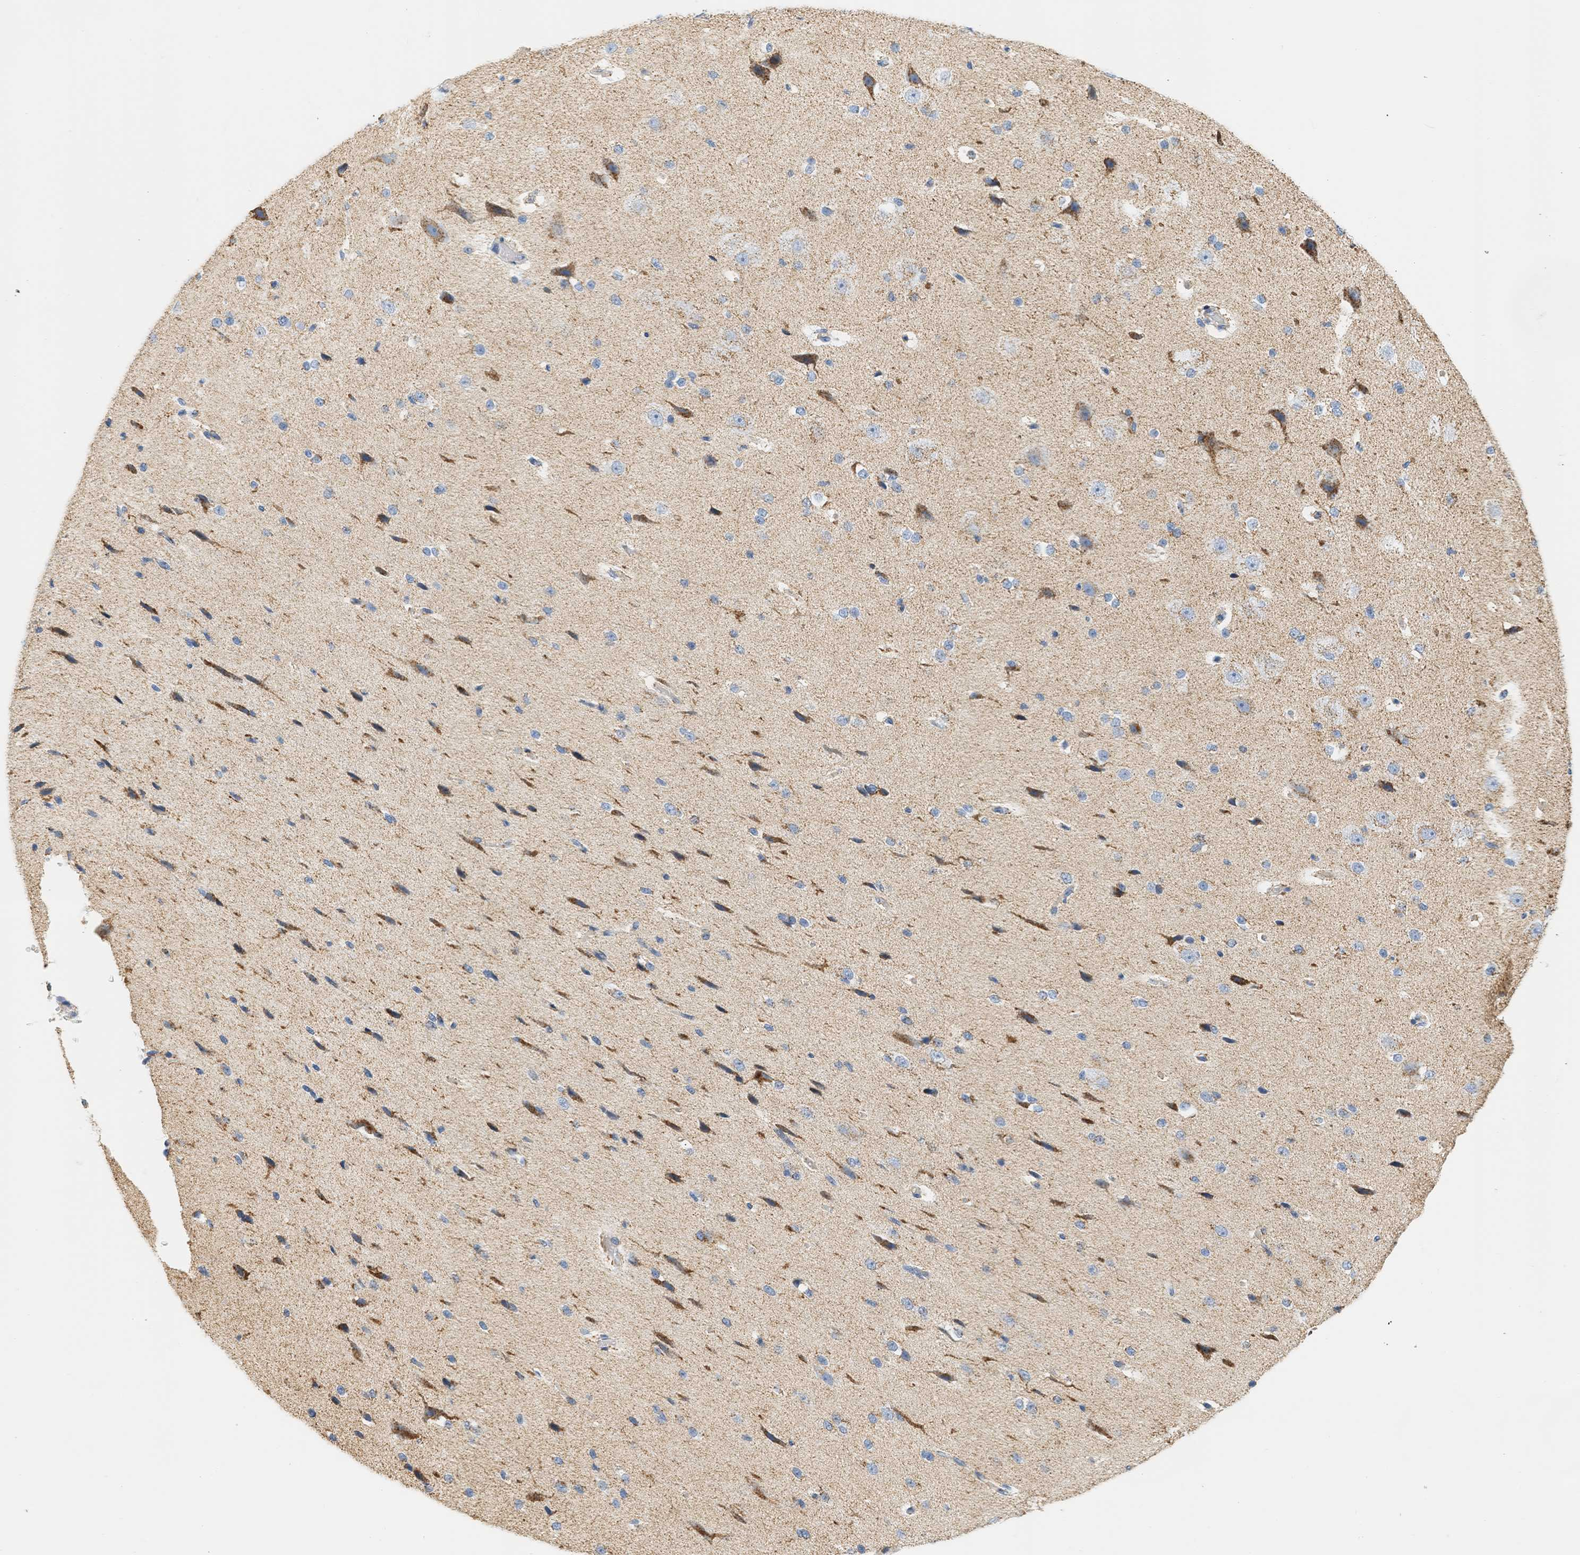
{"staining": {"intensity": "negative", "quantity": "none", "location": "none"}, "tissue": "cerebral cortex", "cell_type": "Endothelial cells", "image_type": "normal", "snomed": [{"axis": "morphology", "description": "Normal tissue, NOS"}, {"axis": "morphology", "description": "Developmental malformation"}, {"axis": "topography", "description": "Cerebral cortex"}], "caption": "A photomicrograph of cerebral cortex stained for a protein shows no brown staining in endothelial cells. (IHC, brightfield microscopy, high magnification).", "gene": "GRPEL2", "patient": {"sex": "female", "age": 30}}